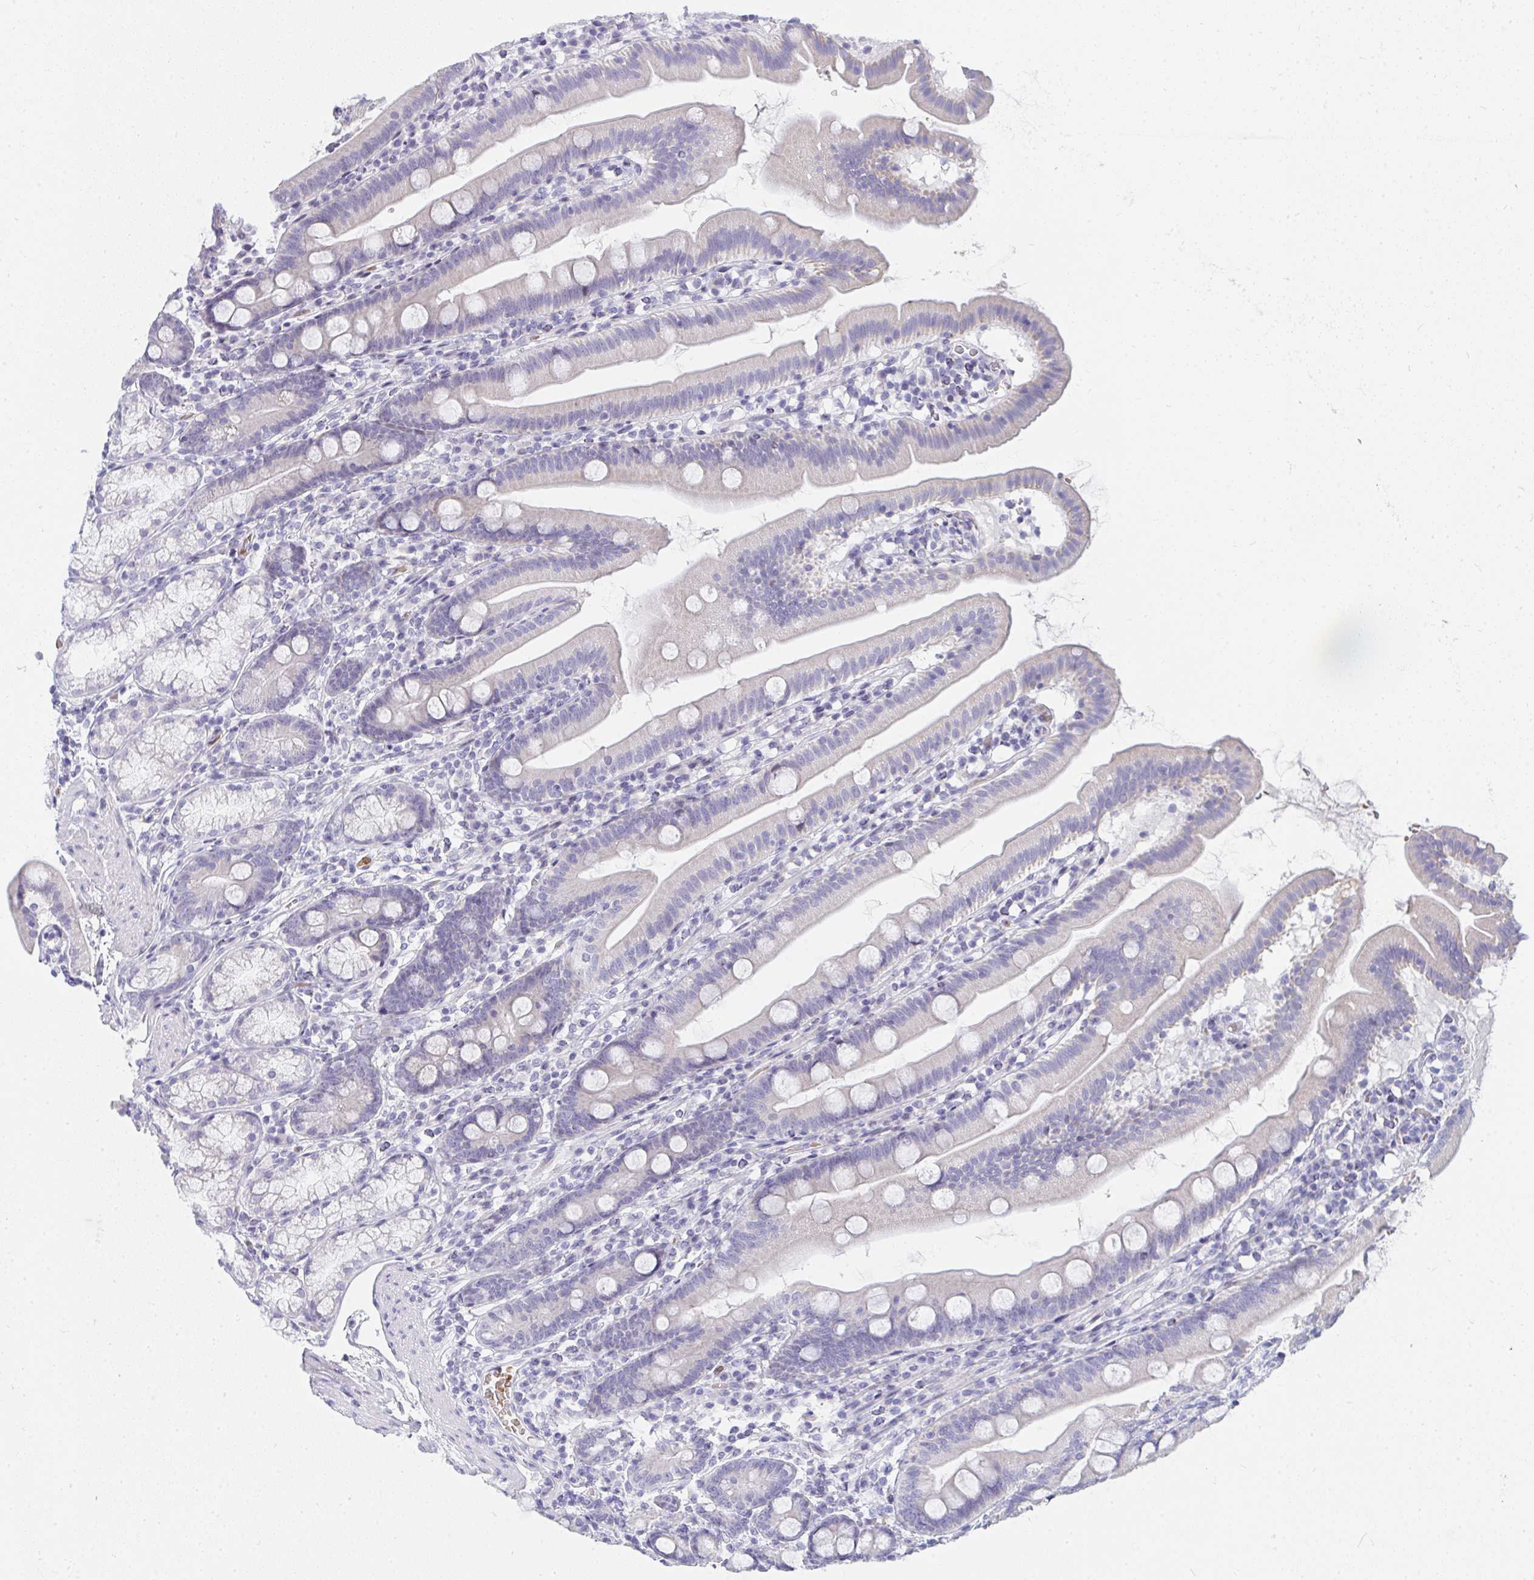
{"staining": {"intensity": "negative", "quantity": "none", "location": "none"}, "tissue": "duodenum", "cell_type": "Glandular cells", "image_type": "normal", "snomed": [{"axis": "morphology", "description": "Normal tissue, NOS"}, {"axis": "topography", "description": "Duodenum"}], "caption": "The IHC image has no significant expression in glandular cells of duodenum.", "gene": "ZNF182", "patient": {"sex": "female", "age": 67}}